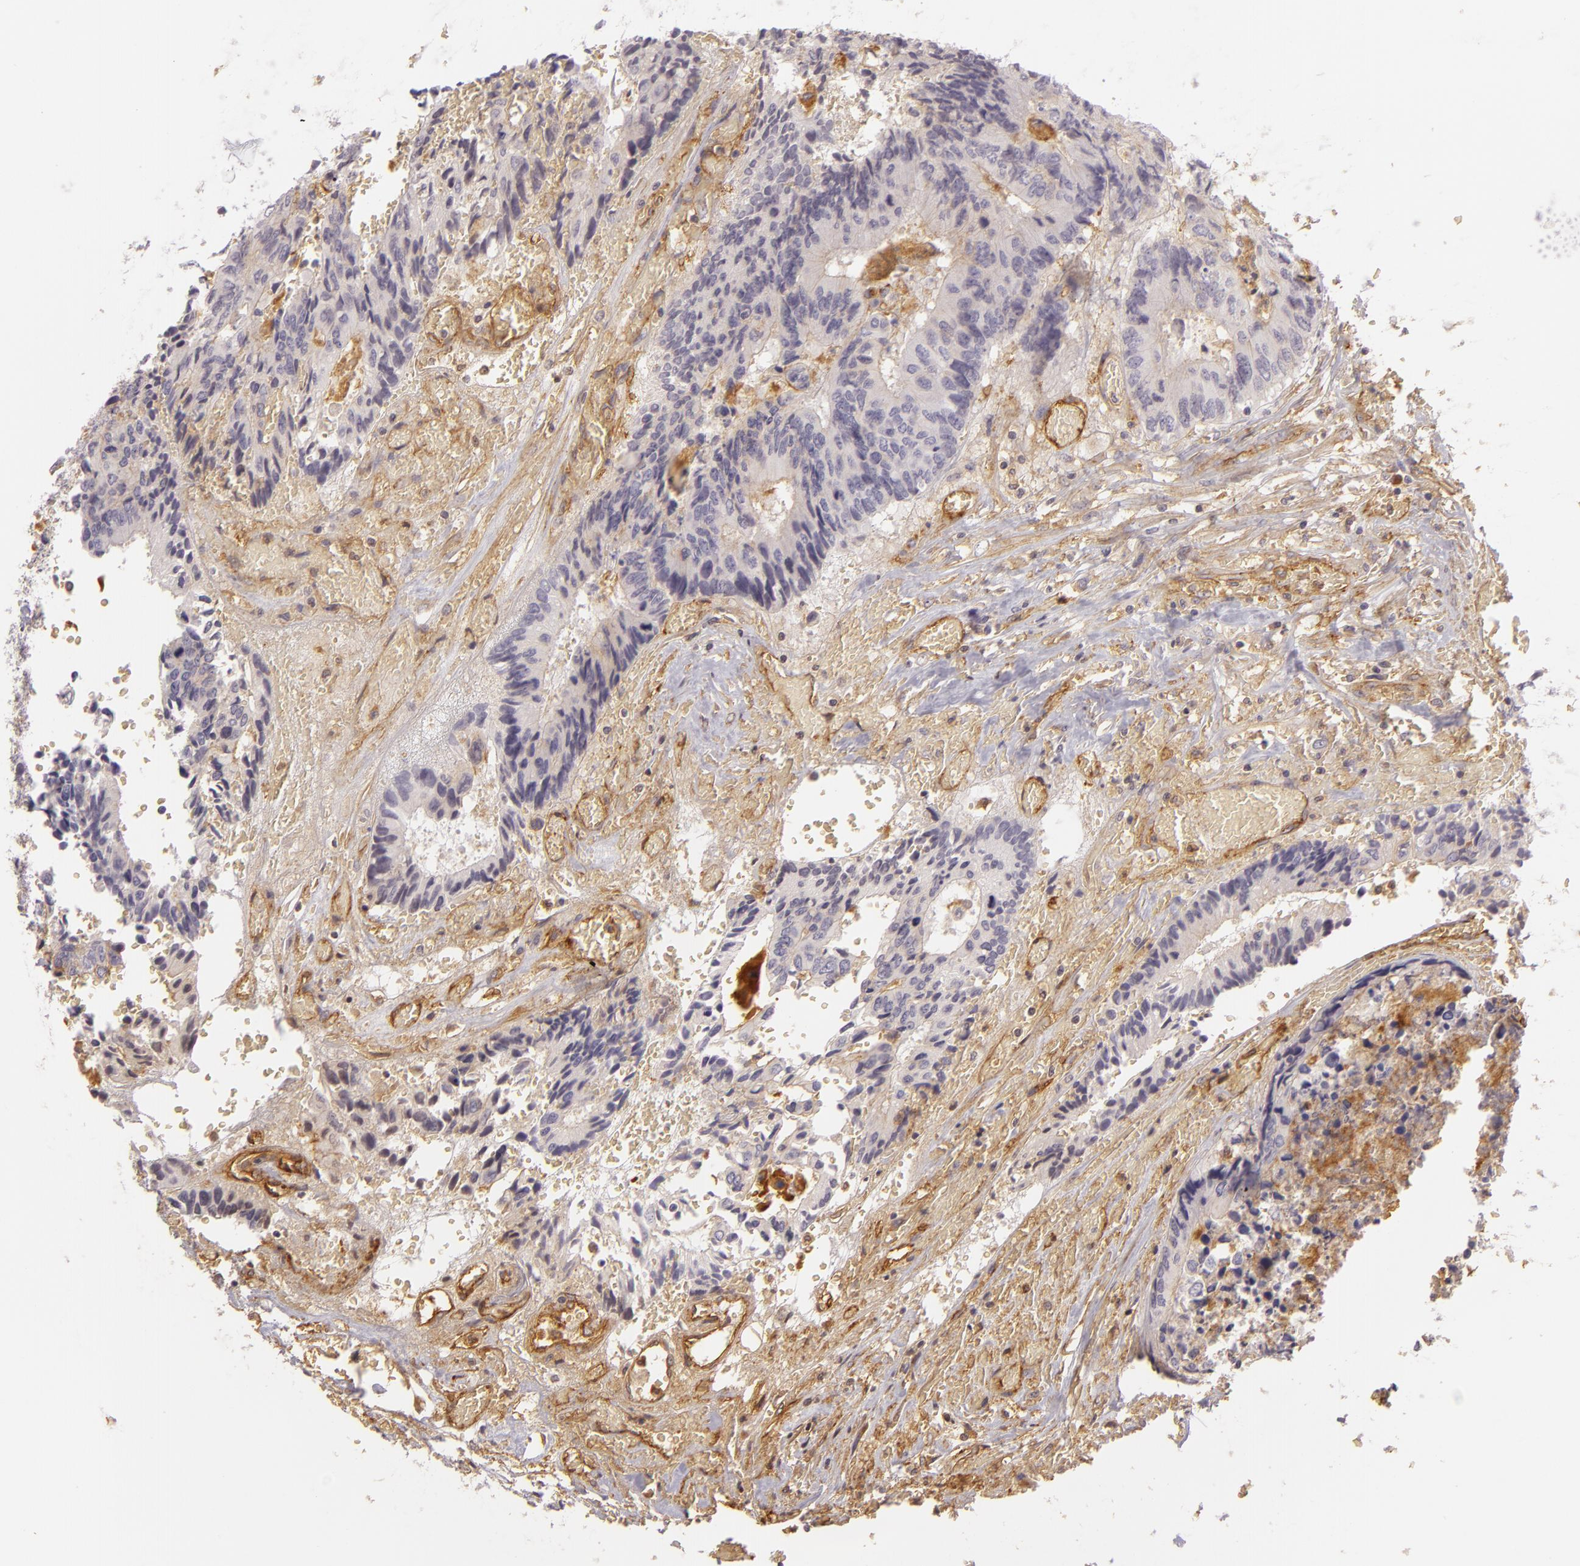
{"staining": {"intensity": "negative", "quantity": "none", "location": "none"}, "tissue": "colorectal cancer", "cell_type": "Tumor cells", "image_type": "cancer", "snomed": [{"axis": "morphology", "description": "Adenocarcinoma, NOS"}, {"axis": "topography", "description": "Rectum"}], "caption": "The immunohistochemistry (IHC) image has no significant expression in tumor cells of colorectal adenocarcinoma tissue.", "gene": "CD59", "patient": {"sex": "male", "age": 55}}